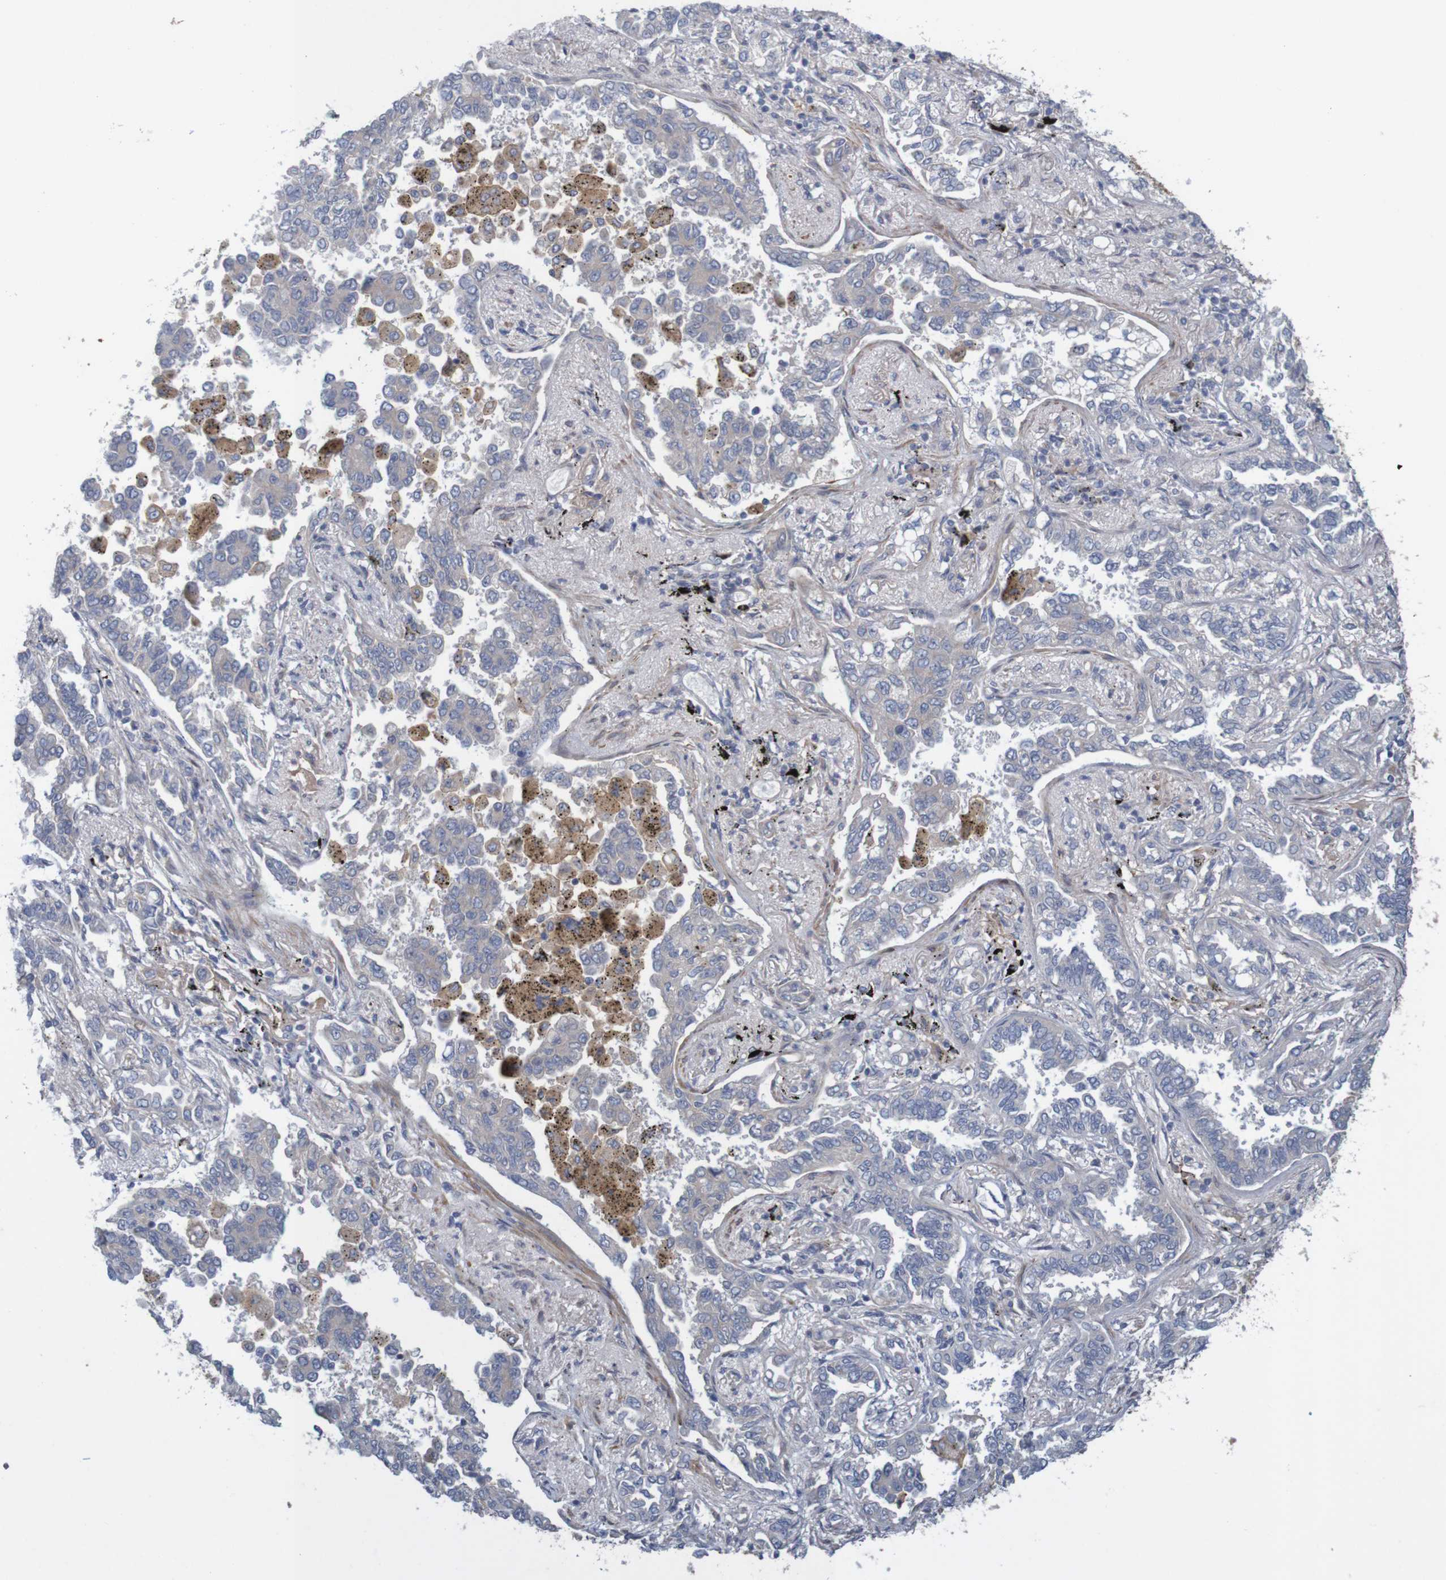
{"staining": {"intensity": "weak", "quantity": "<25%", "location": "cytoplasmic/membranous"}, "tissue": "lung cancer", "cell_type": "Tumor cells", "image_type": "cancer", "snomed": [{"axis": "morphology", "description": "Normal tissue, NOS"}, {"axis": "morphology", "description": "Adenocarcinoma, NOS"}, {"axis": "topography", "description": "Lung"}], "caption": "A micrograph of lung cancer stained for a protein reveals no brown staining in tumor cells.", "gene": "KRT23", "patient": {"sex": "male", "age": 59}}